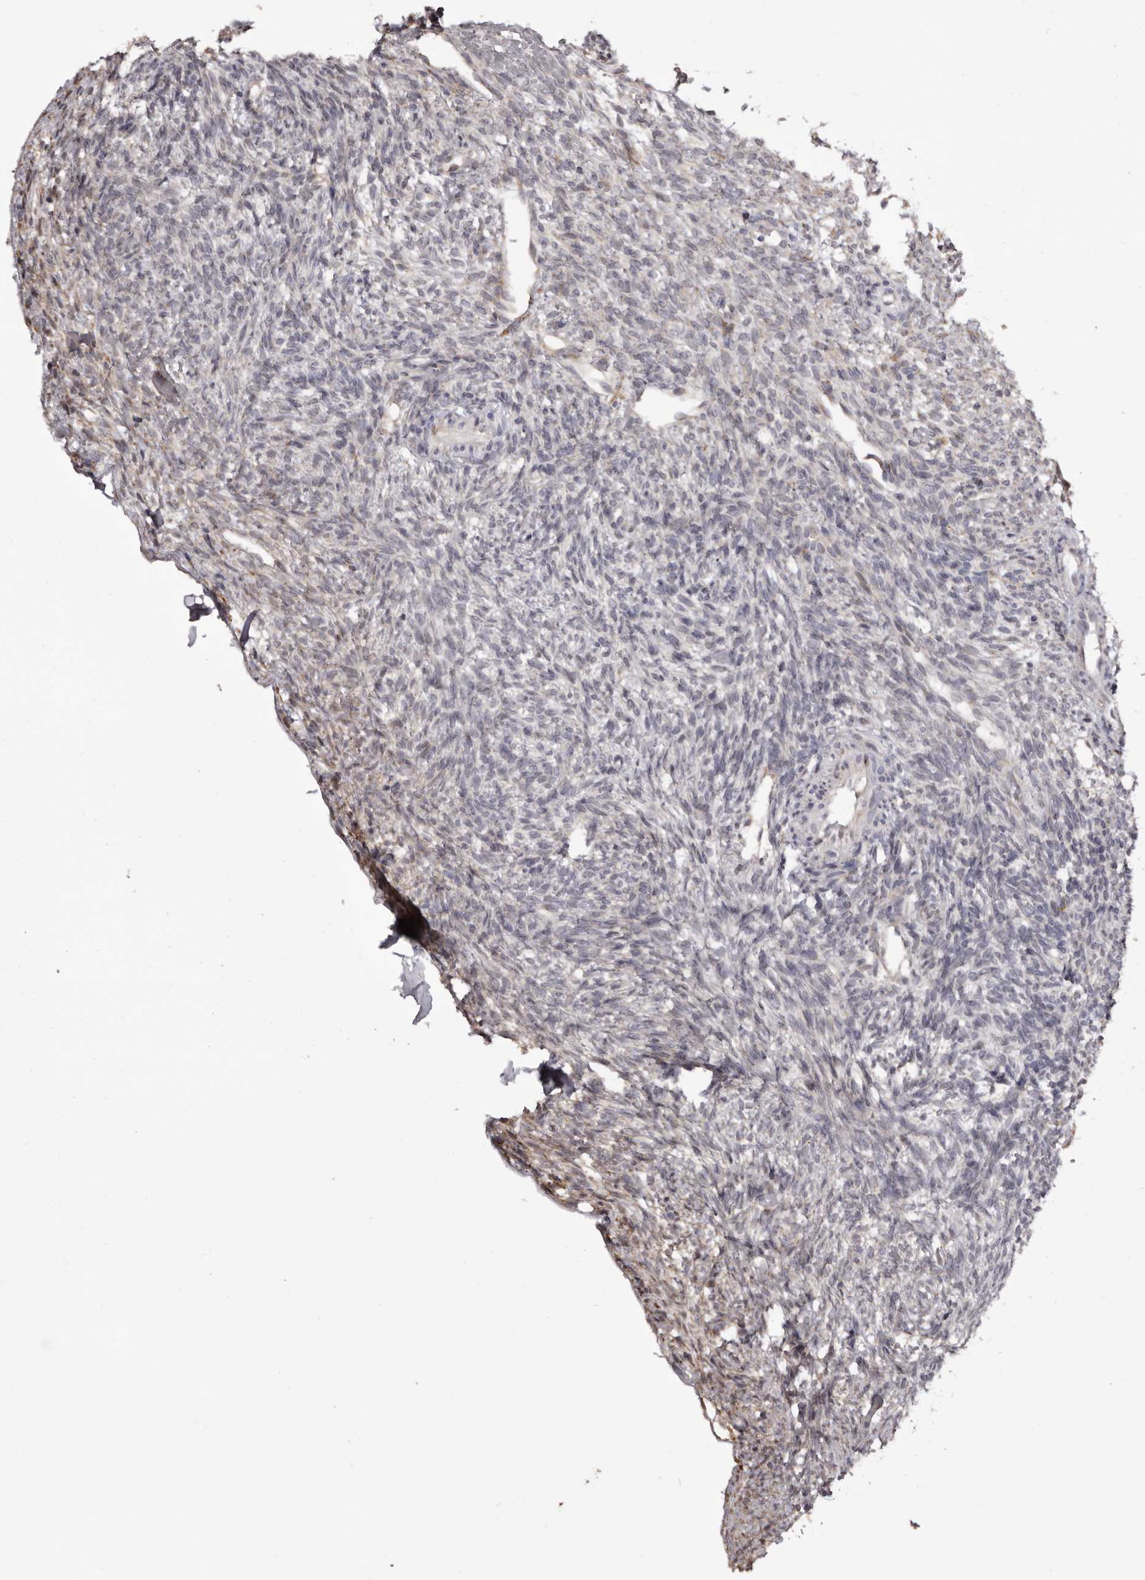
{"staining": {"intensity": "negative", "quantity": "none", "location": "none"}, "tissue": "ovary", "cell_type": "Ovarian stroma cells", "image_type": "normal", "snomed": [{"axis": "morphology", "description": "Normal tissue, NOS"}, {"axis": "topography", "description": "Ovary"}], "caption": "This is an immunohistochemistry histopathology image of benign human ovary. There is no positivity in ovarian stroma cells.", "gene": "PIGX", "patient": {"sex": "female", "age": 34}}